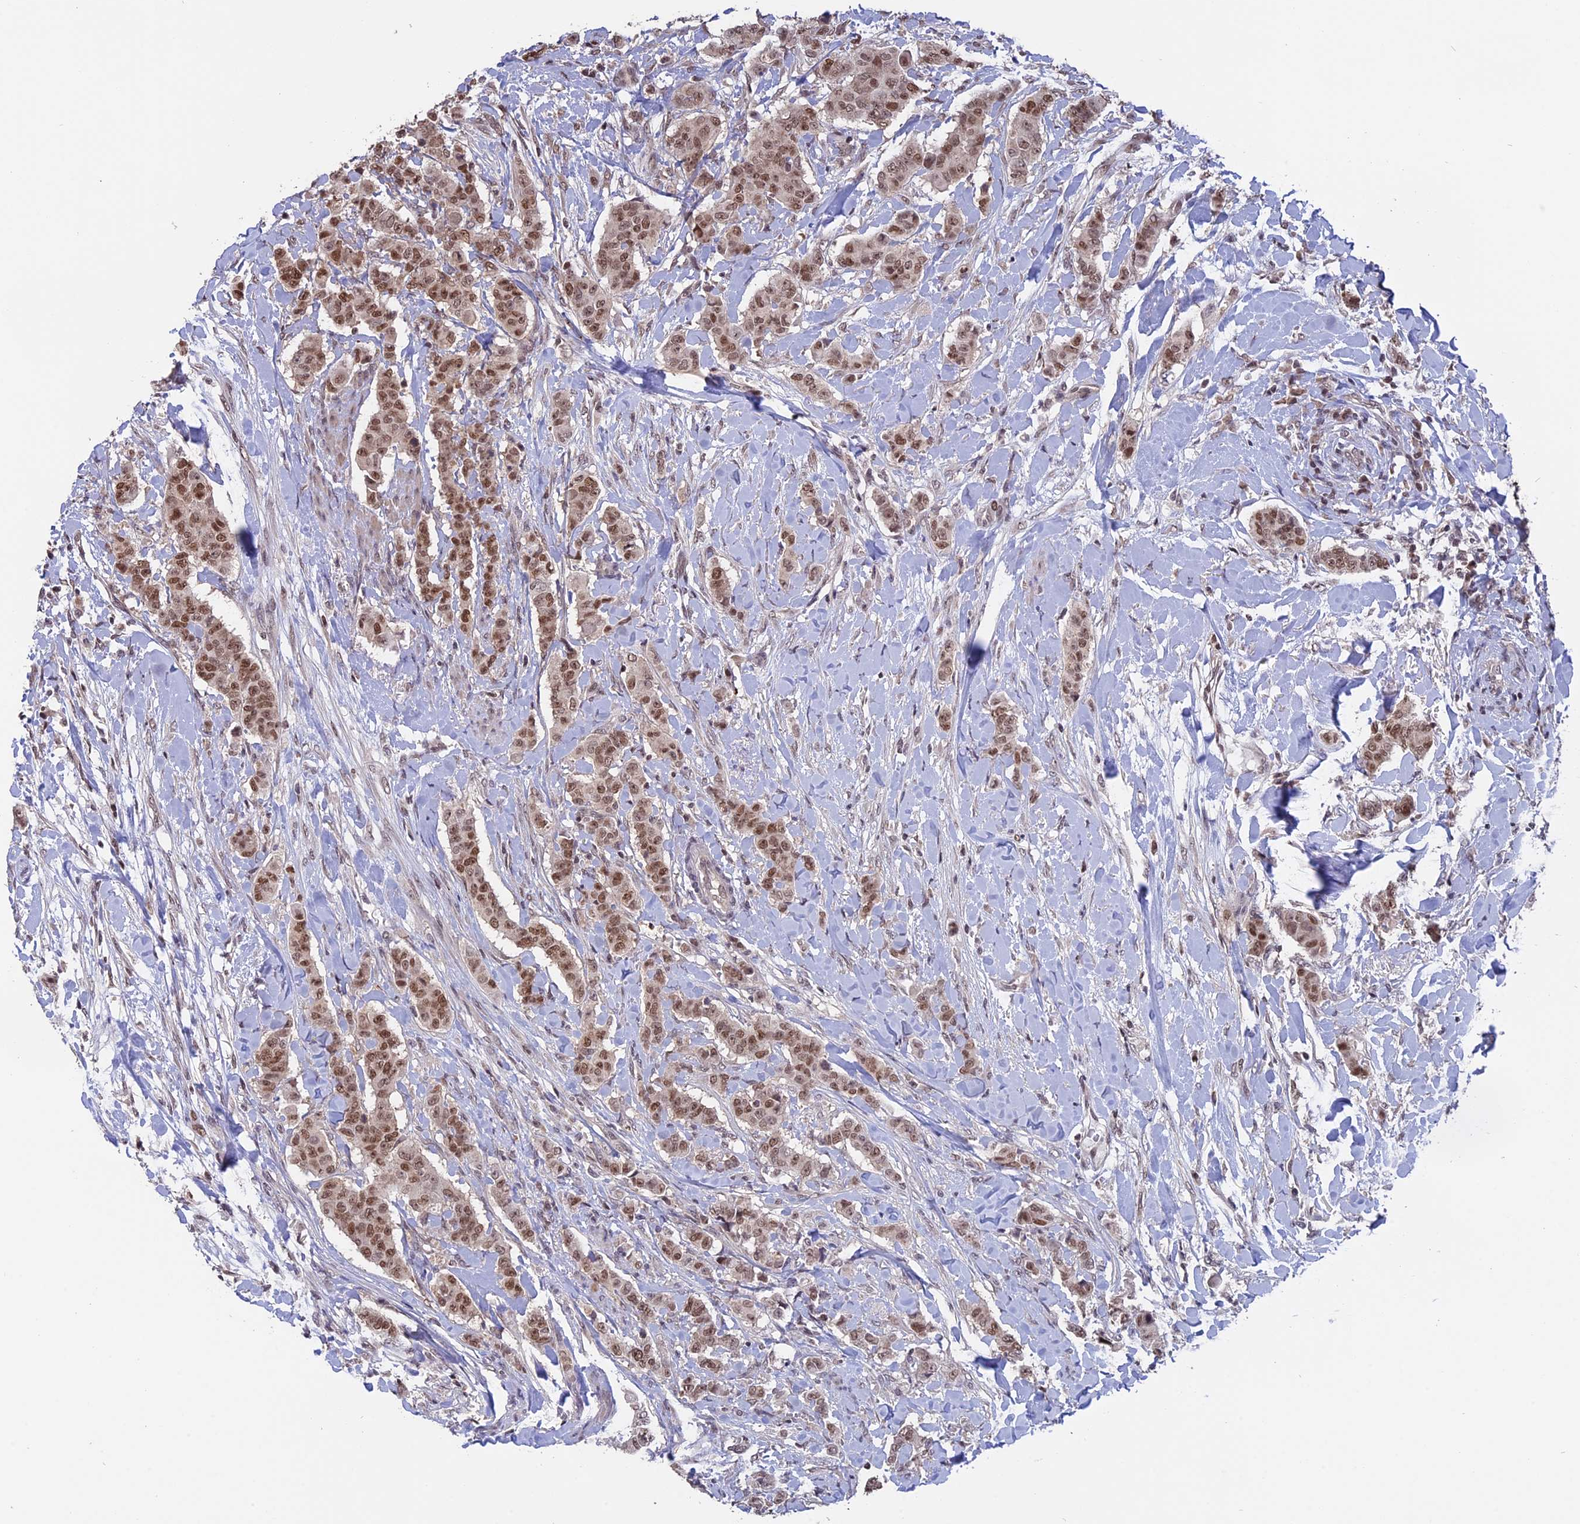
{"staining": {"intensity": "moderate", "quantity": ">75%", "location": "nuclear"}, "tissue": "breast cancer", "cell_type": "Tumor cells", "image_type": "cancer", "snomed": [{"axis": "morphology", "description": "Duct carcinoma"}, {"axis": "topography", "description": "Breast"}], "caption": "This is an image of IHC staining of breast cancer (infiltrating ductal carcinoma), which shows moderate staining in the nuclear of tumor cells.", "gene": "RFC5", "patient": {"sex": "female", "age": 40}}